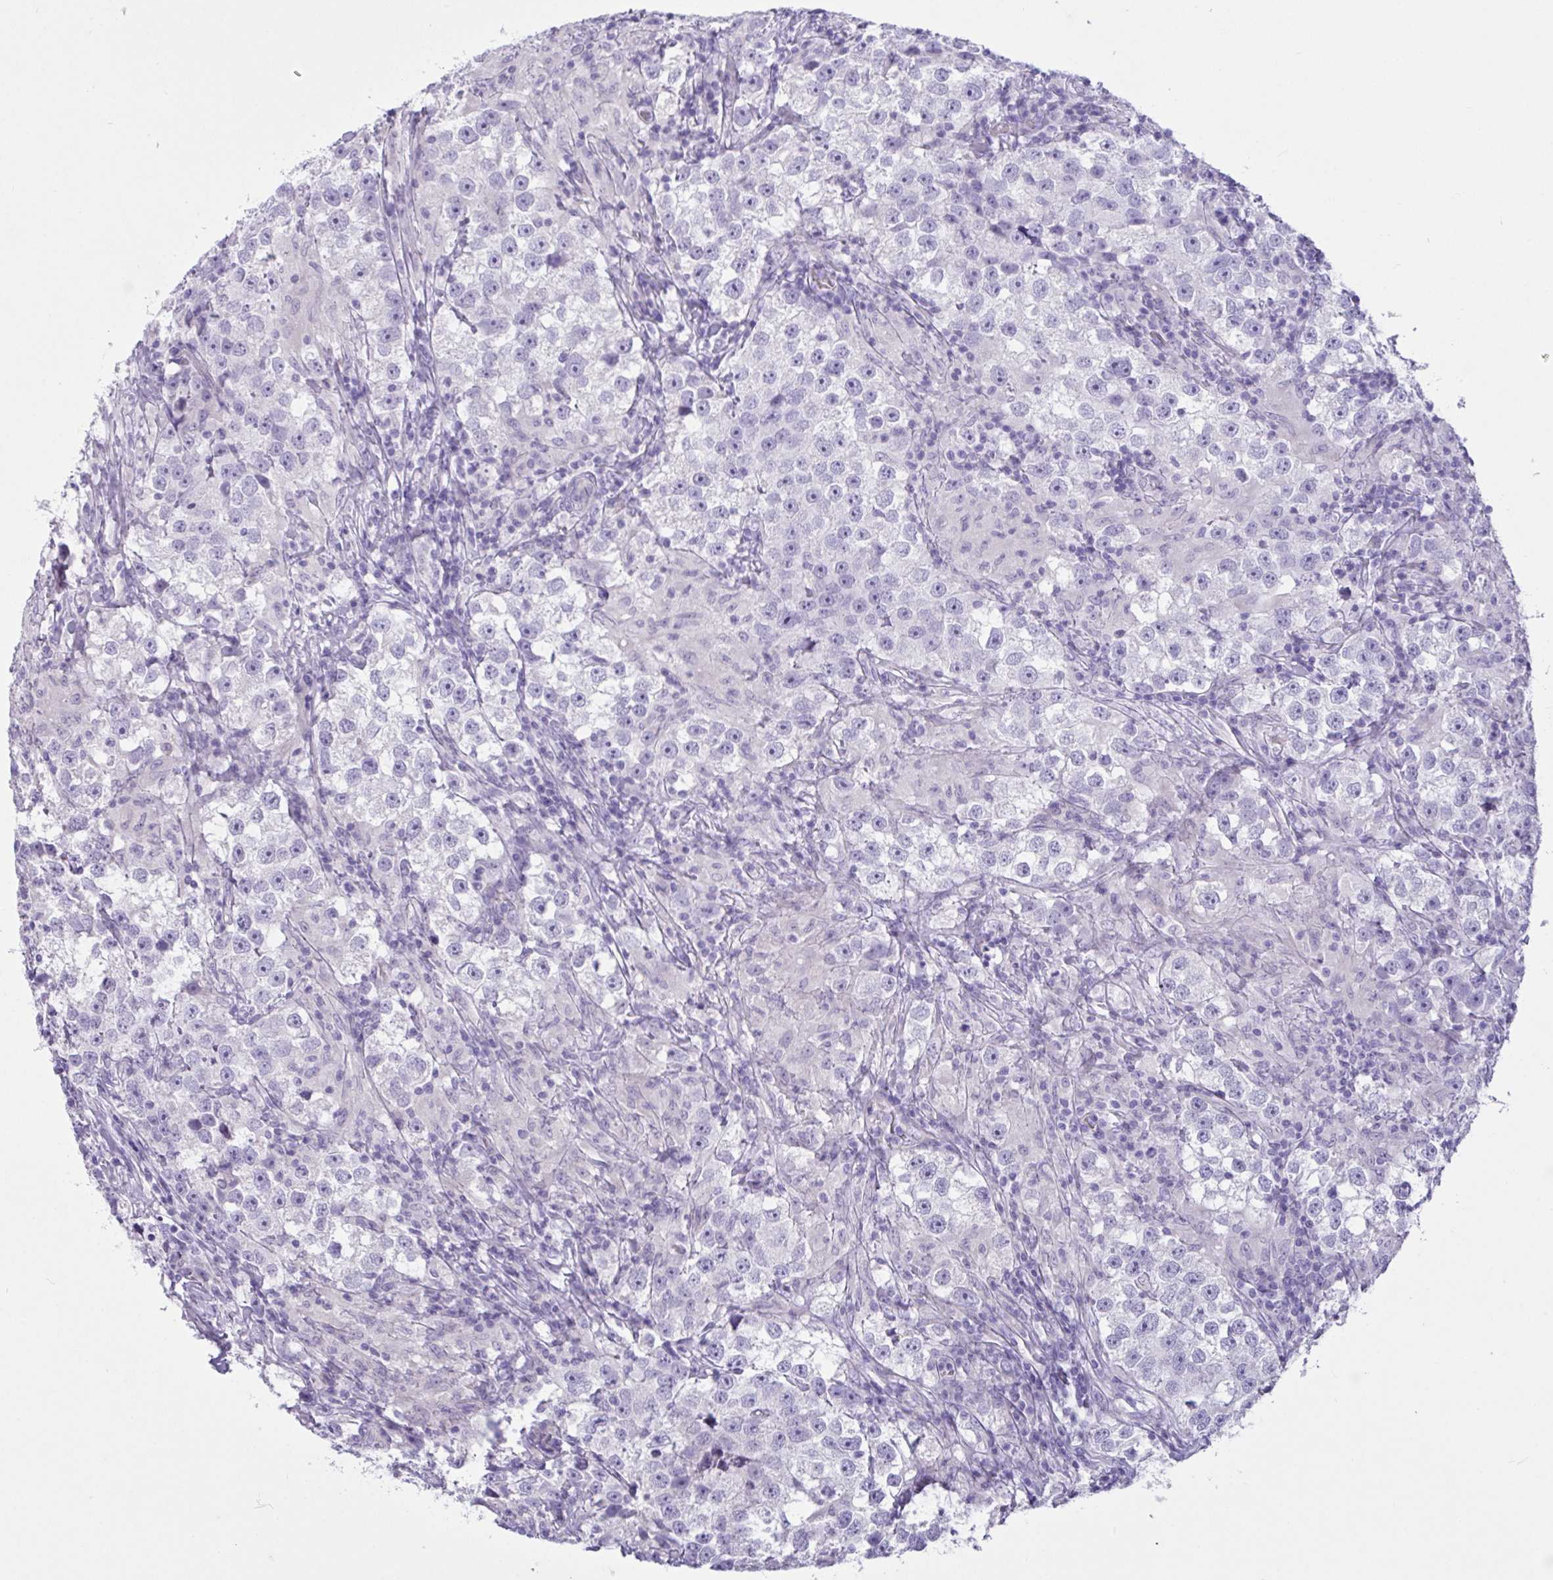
{"staining": {"intensity": "negative", "quantity": "none", "location": "none"}, "tissue": "testis cancer", "cell_type": "Tumor cells", "image_type": "cancer", "snomed": [{"axis": "morphology", "description": "Seminoma, NOS"}, {"axis": "topography", "description": "Testis"}], "caption": "Testis cancer stained for a protein using IHC displays no expression tumor cells.", "gene": "C4orf33", "patient": {"sex": "male", "age": 46}}